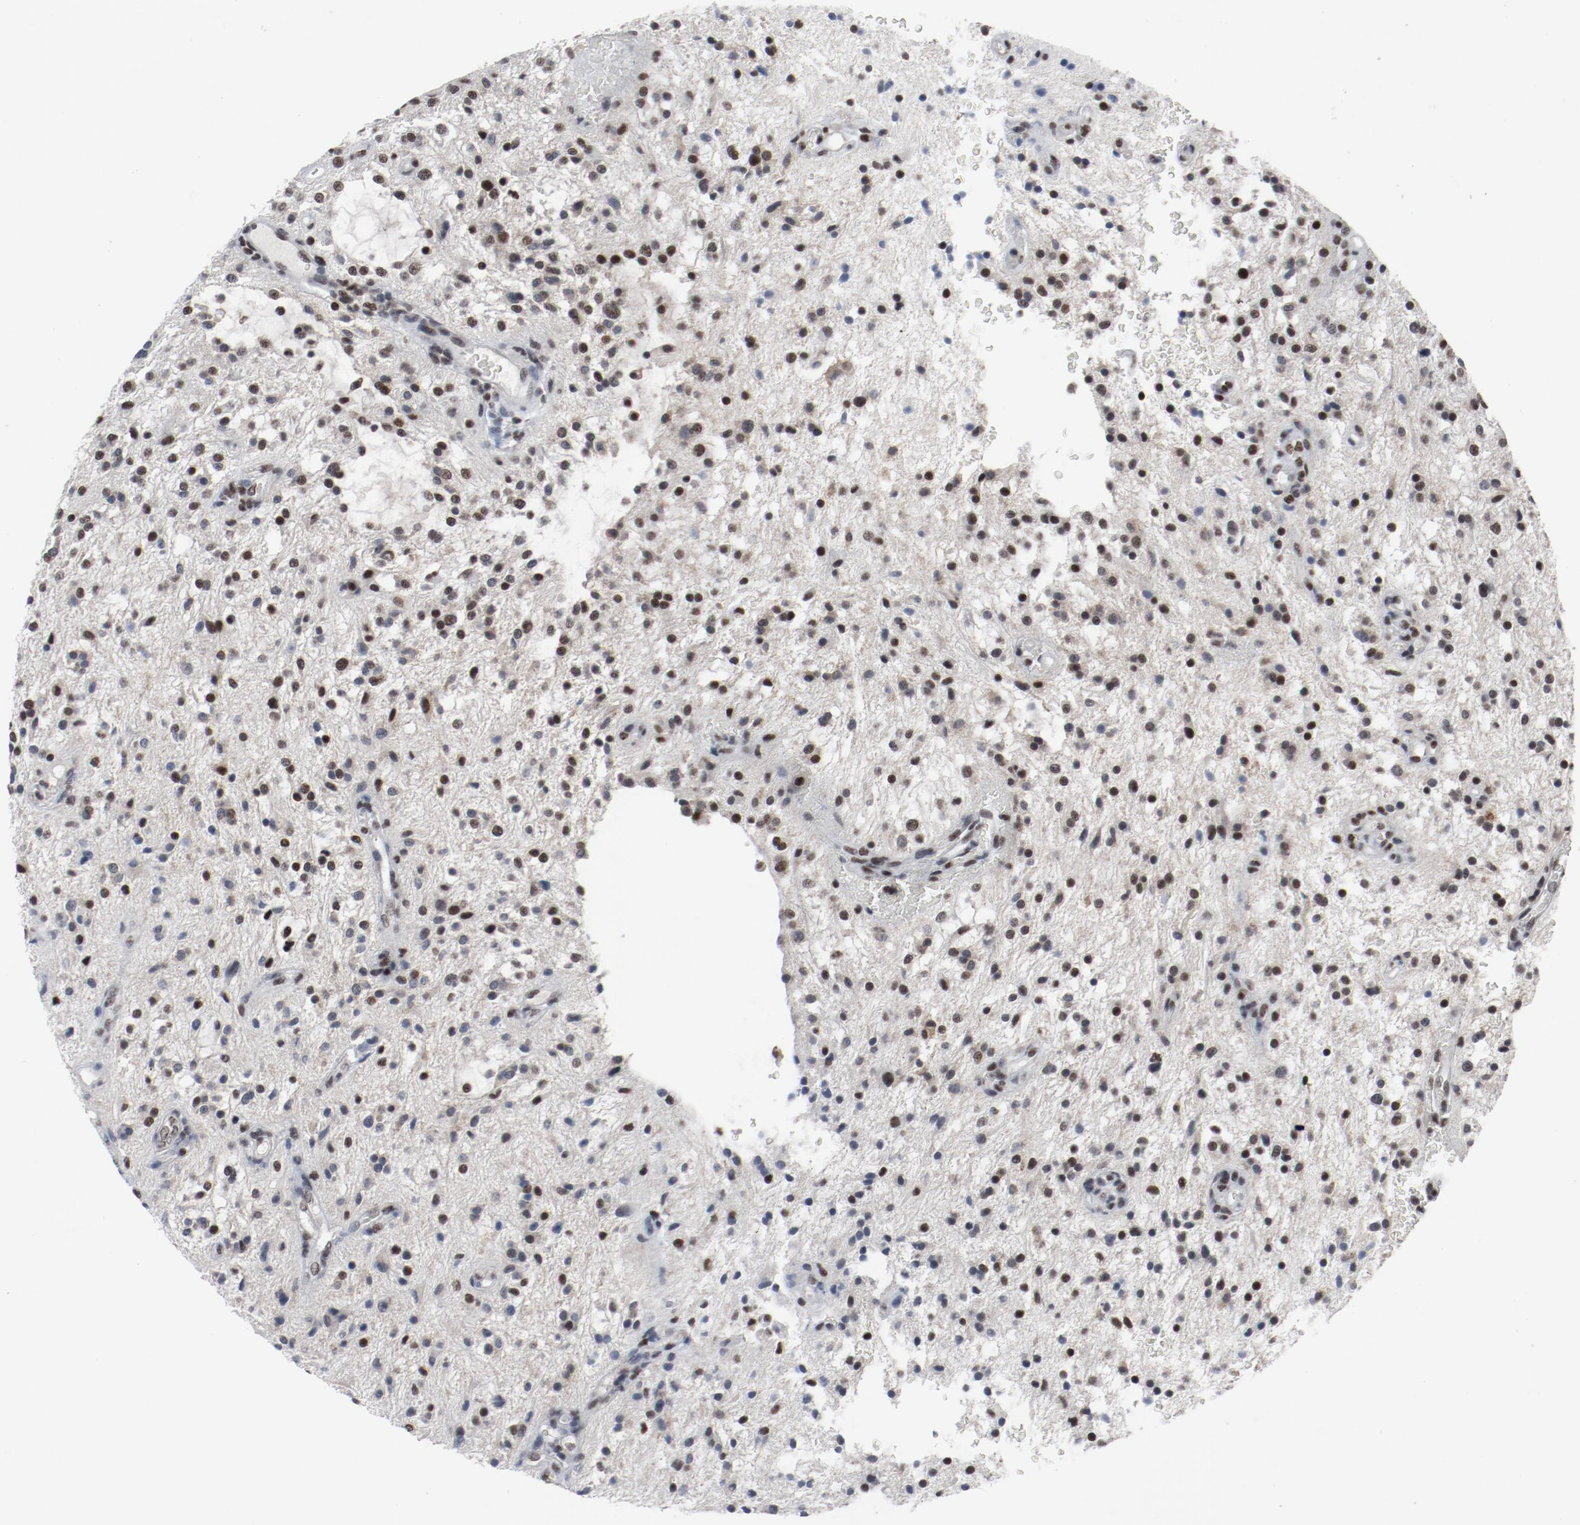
{"staining": {"intensity": "strong", "quantity": ">75%", "location": "nuclear"}, "tissue": "glioma", "cell_type": "Tumor cells", "image_type": "cancer", "snomed": [{"axis": "morphology", "description": "Glioma, malignant, NOS"}, {"axis": "topography", "description": "Cerebellum"}], "caption": "Glioma was stained to show a protein in brown. There is high levels of strong nuclear positivity in about >75% of tumor cells. The protein of interest is stained brown, and the nuclei are stained in blue (DAB (3,3'-diaminobenzidine) IHC with brightfield microscopy, high magnification).", "gene": "JMJD6", "patient": {"sex": "female", "age": 10}}